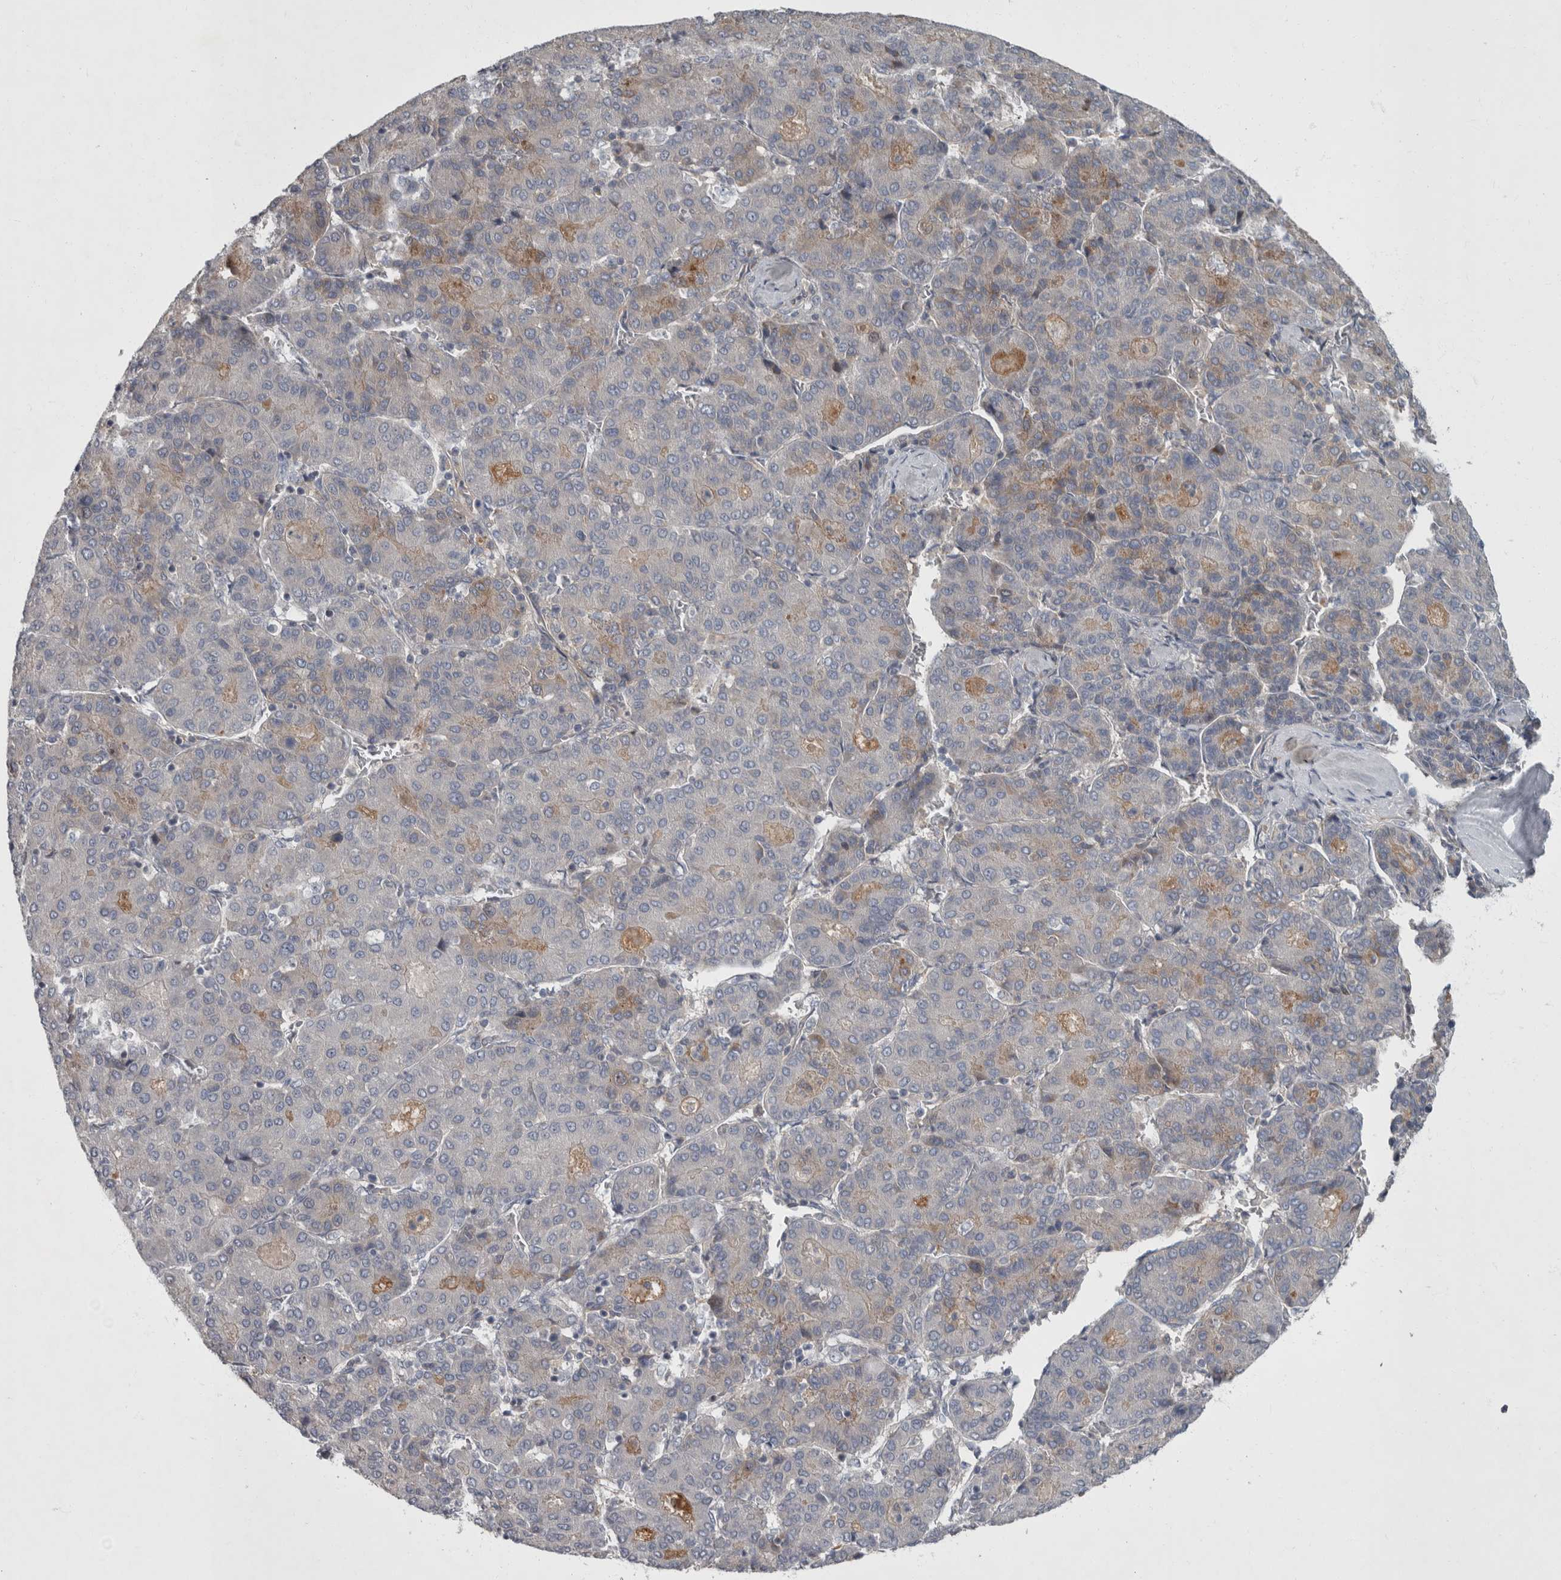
{"staining": {"intensity": "moderate", "quantity": "<25%", "location": "cytoplasmic/membranous"}, "tissue": "liver cancer", "cell_type": "Tumor cells", "image_type": "cancer", "snomed": [{"axis": "morphology", "description": "Carcinoma, Hepatocellular, NOS"}, {"axis": "topography", "description": "Liver"}], "caption": "This is a histology image of IHC staining of liver cancer (hepatocellular carcinoma), which shows moderate positivity in the cytoplasmic/membranous of tumor cells.", "gene": "CDC42BPG", "patient": {"sex": "male", "age": 65}}